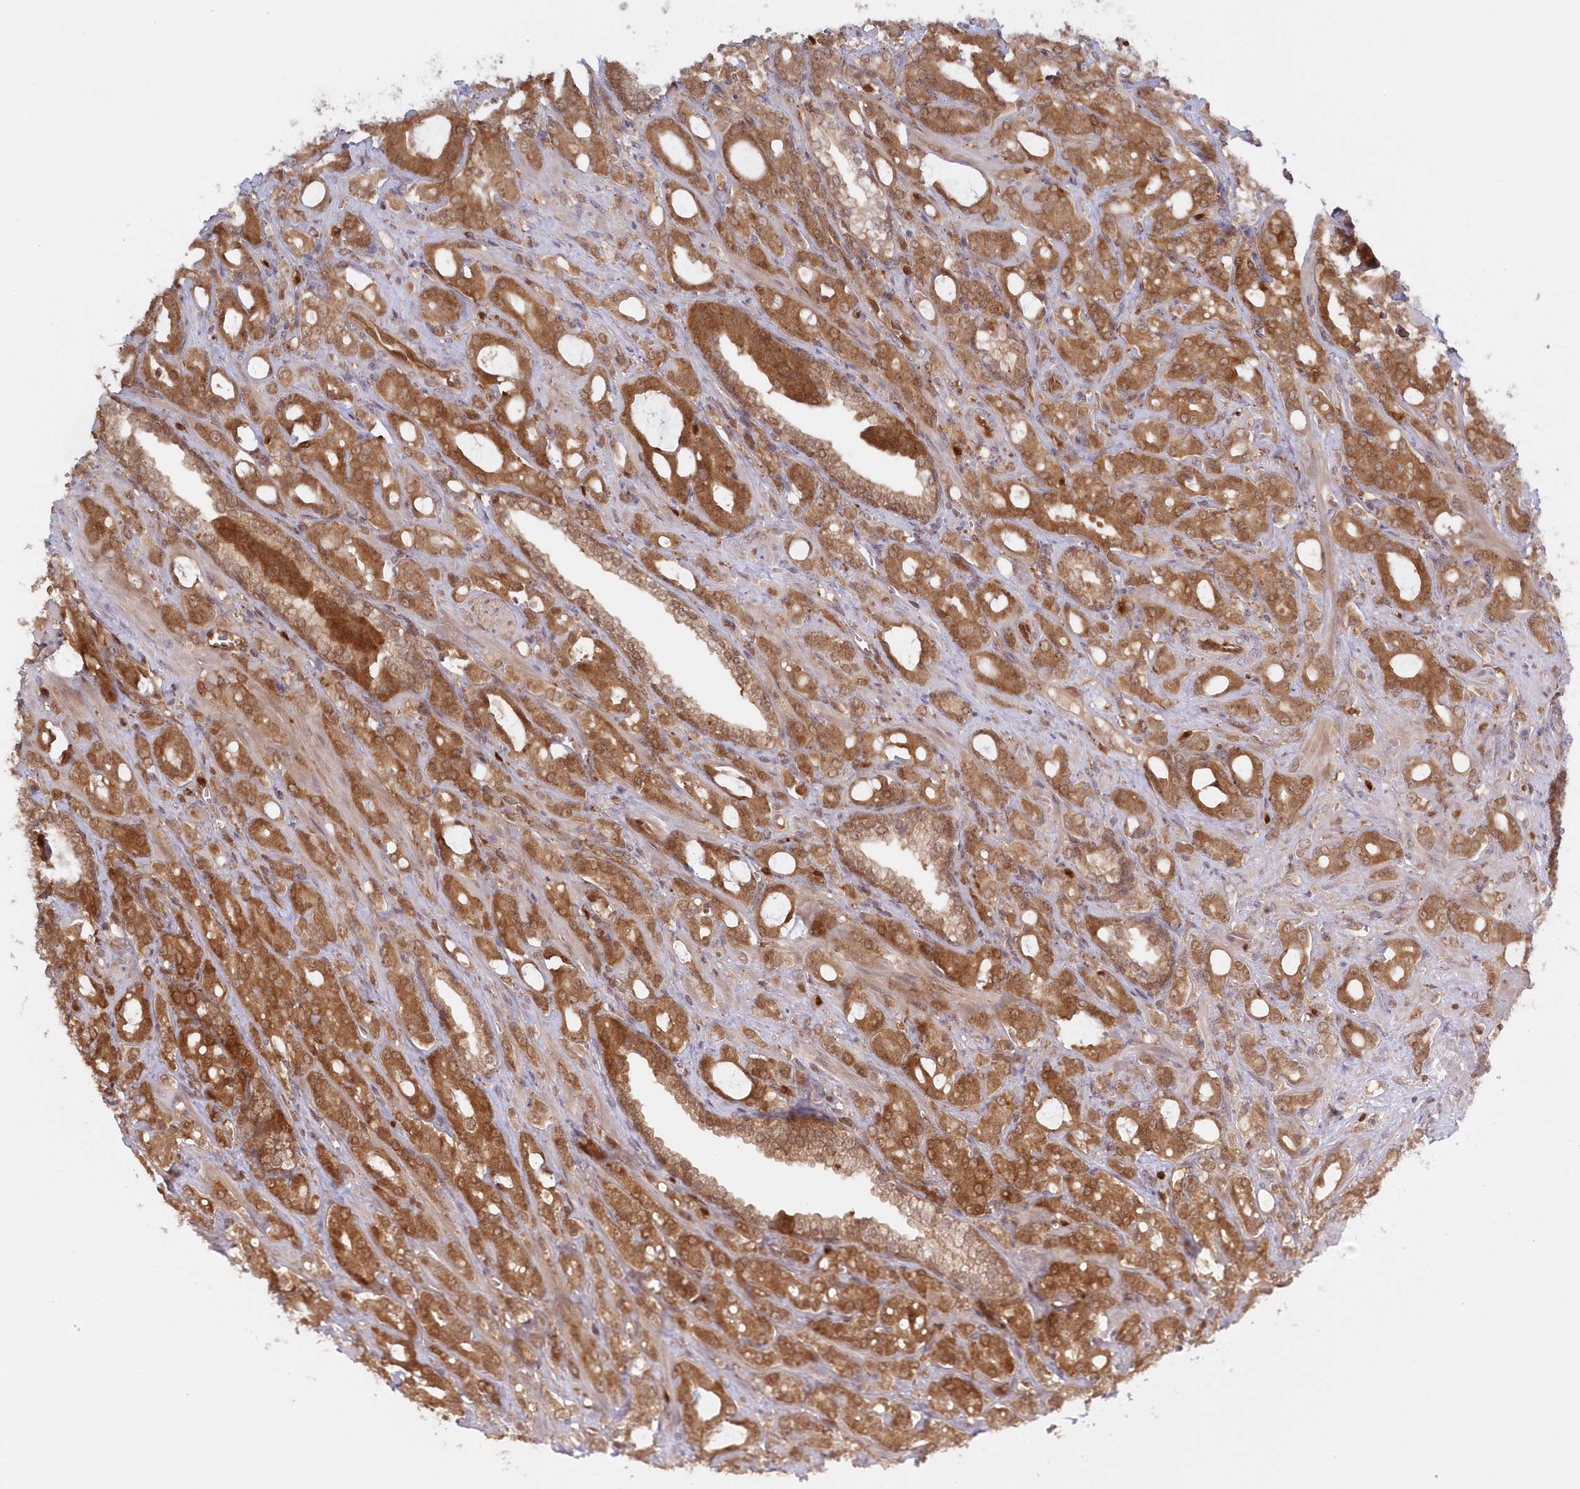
{"staining": {"intensity": "moderate", "quantity": ">75%", "location": "cytoplasmic/membranous"}, "tissue": "prostate cancer", "cell_type": "Tumor cells", "image_type": "cancer", "snomed": [{"axis": "morphology", "description": "Adenocarcinoma, High grade"}, {"axis": "topography", "description": "Prostate"}], "caption": "Brown immunohistochemical staining in prostate cancer (high-grade adenocarcinoma) reveals moderate cytoplasmic/membranous staining in approximately >75% of tumor cells. (DAB (3,3'-diaminobenzidine) IHC with brightfield microscopy, high magnification).", "gene": "GBE1", "patient": {"sex": "male", "age": 72}}